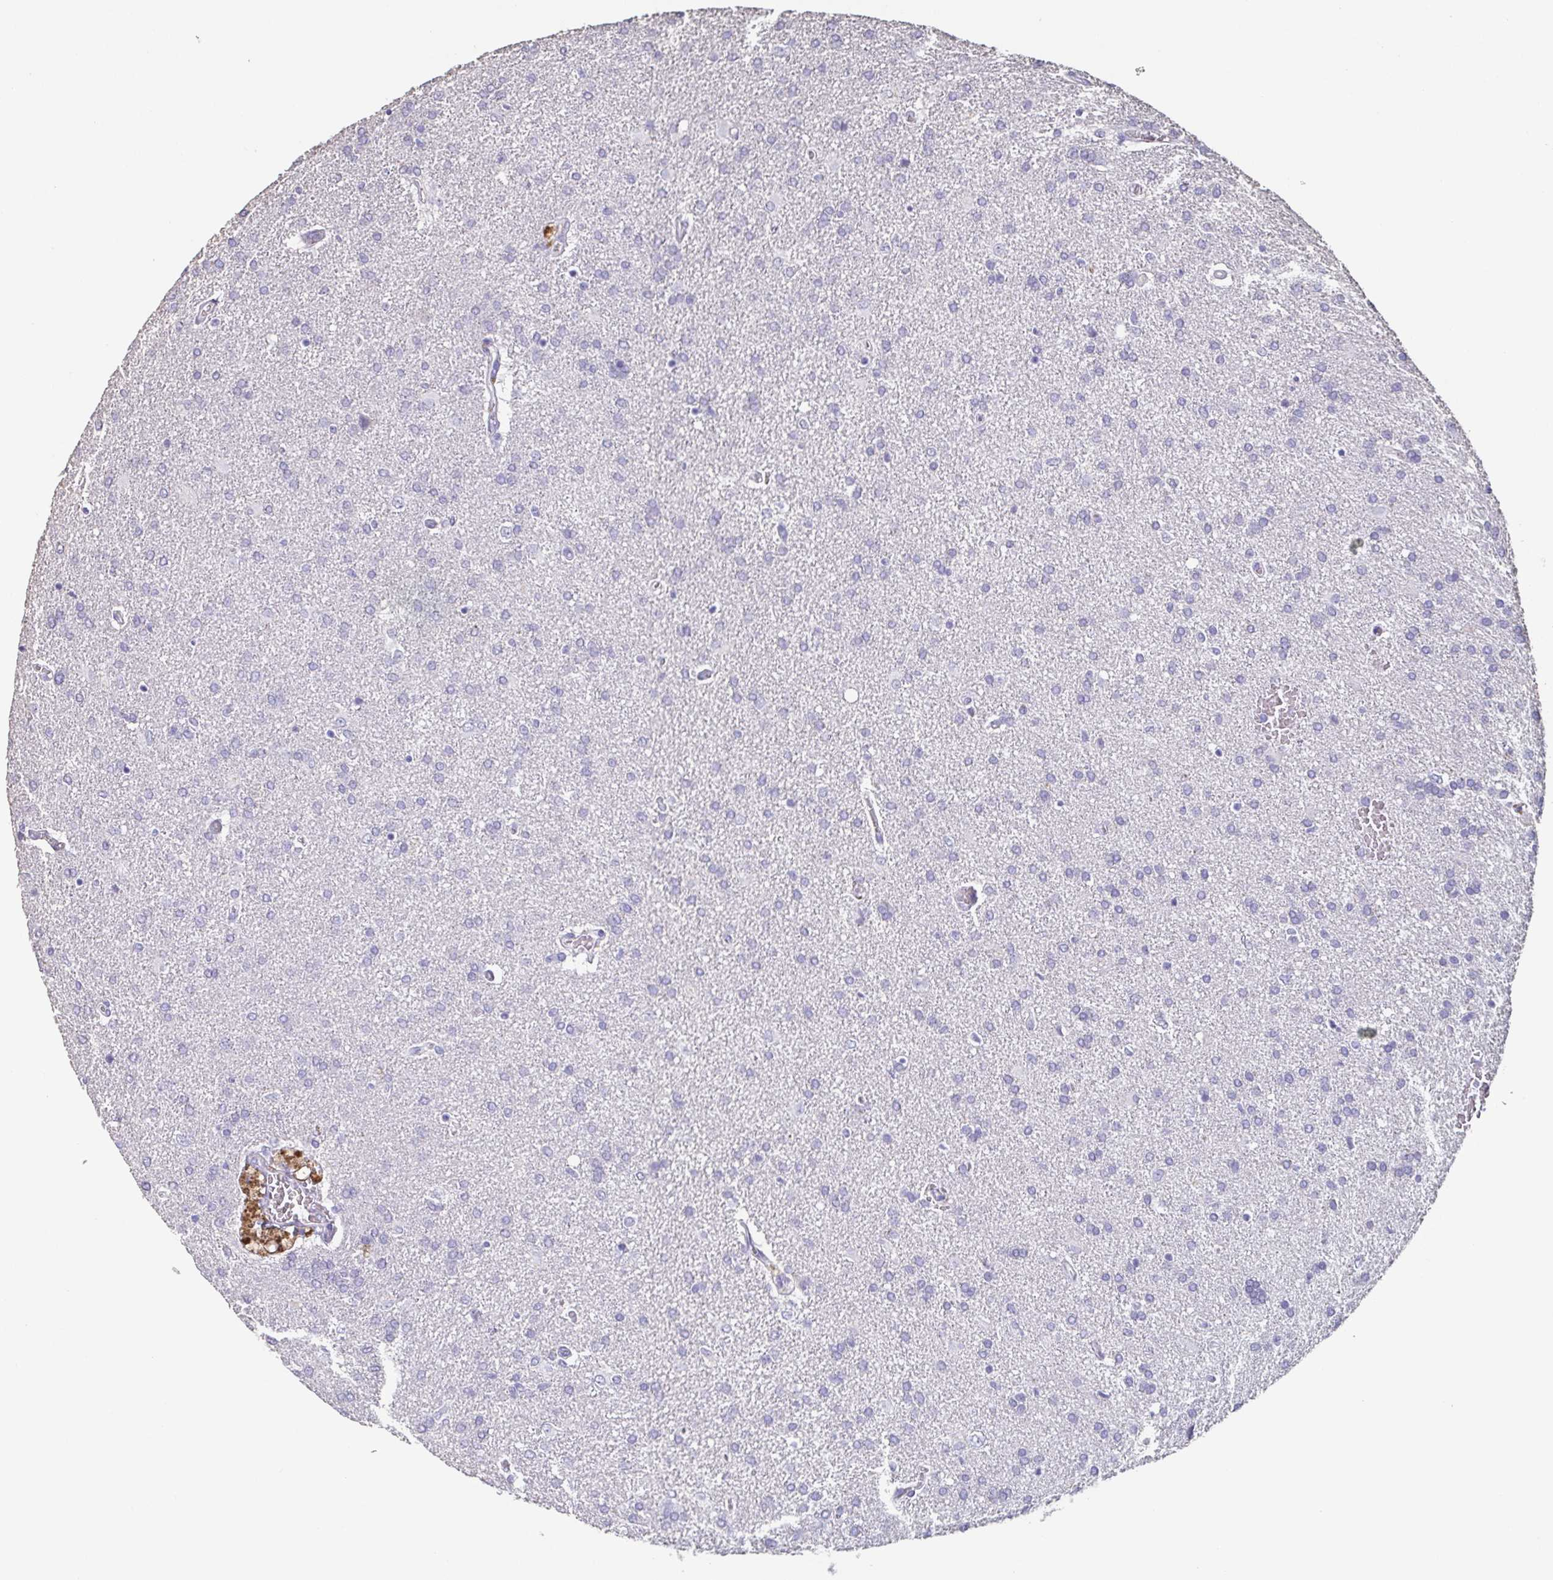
{"staining": {"intensity": "negative", "quantity": "none", "location": "none"}, "tissue": "glioma", "cell_type": "Tumor cells", "image_type": "cancer", "snomed": [{"axis": "morphology", "description": "Glioma, malignant, High grade"}, {"axis": "topography", "description": "Brain"}], "caption": "Malignant glioma (high-grade) was stained to show a protein in brown. There is no significant expression in tumor cells.", "gene": "BPIFA2", "patient": {"sex": "male", "age": 68}}